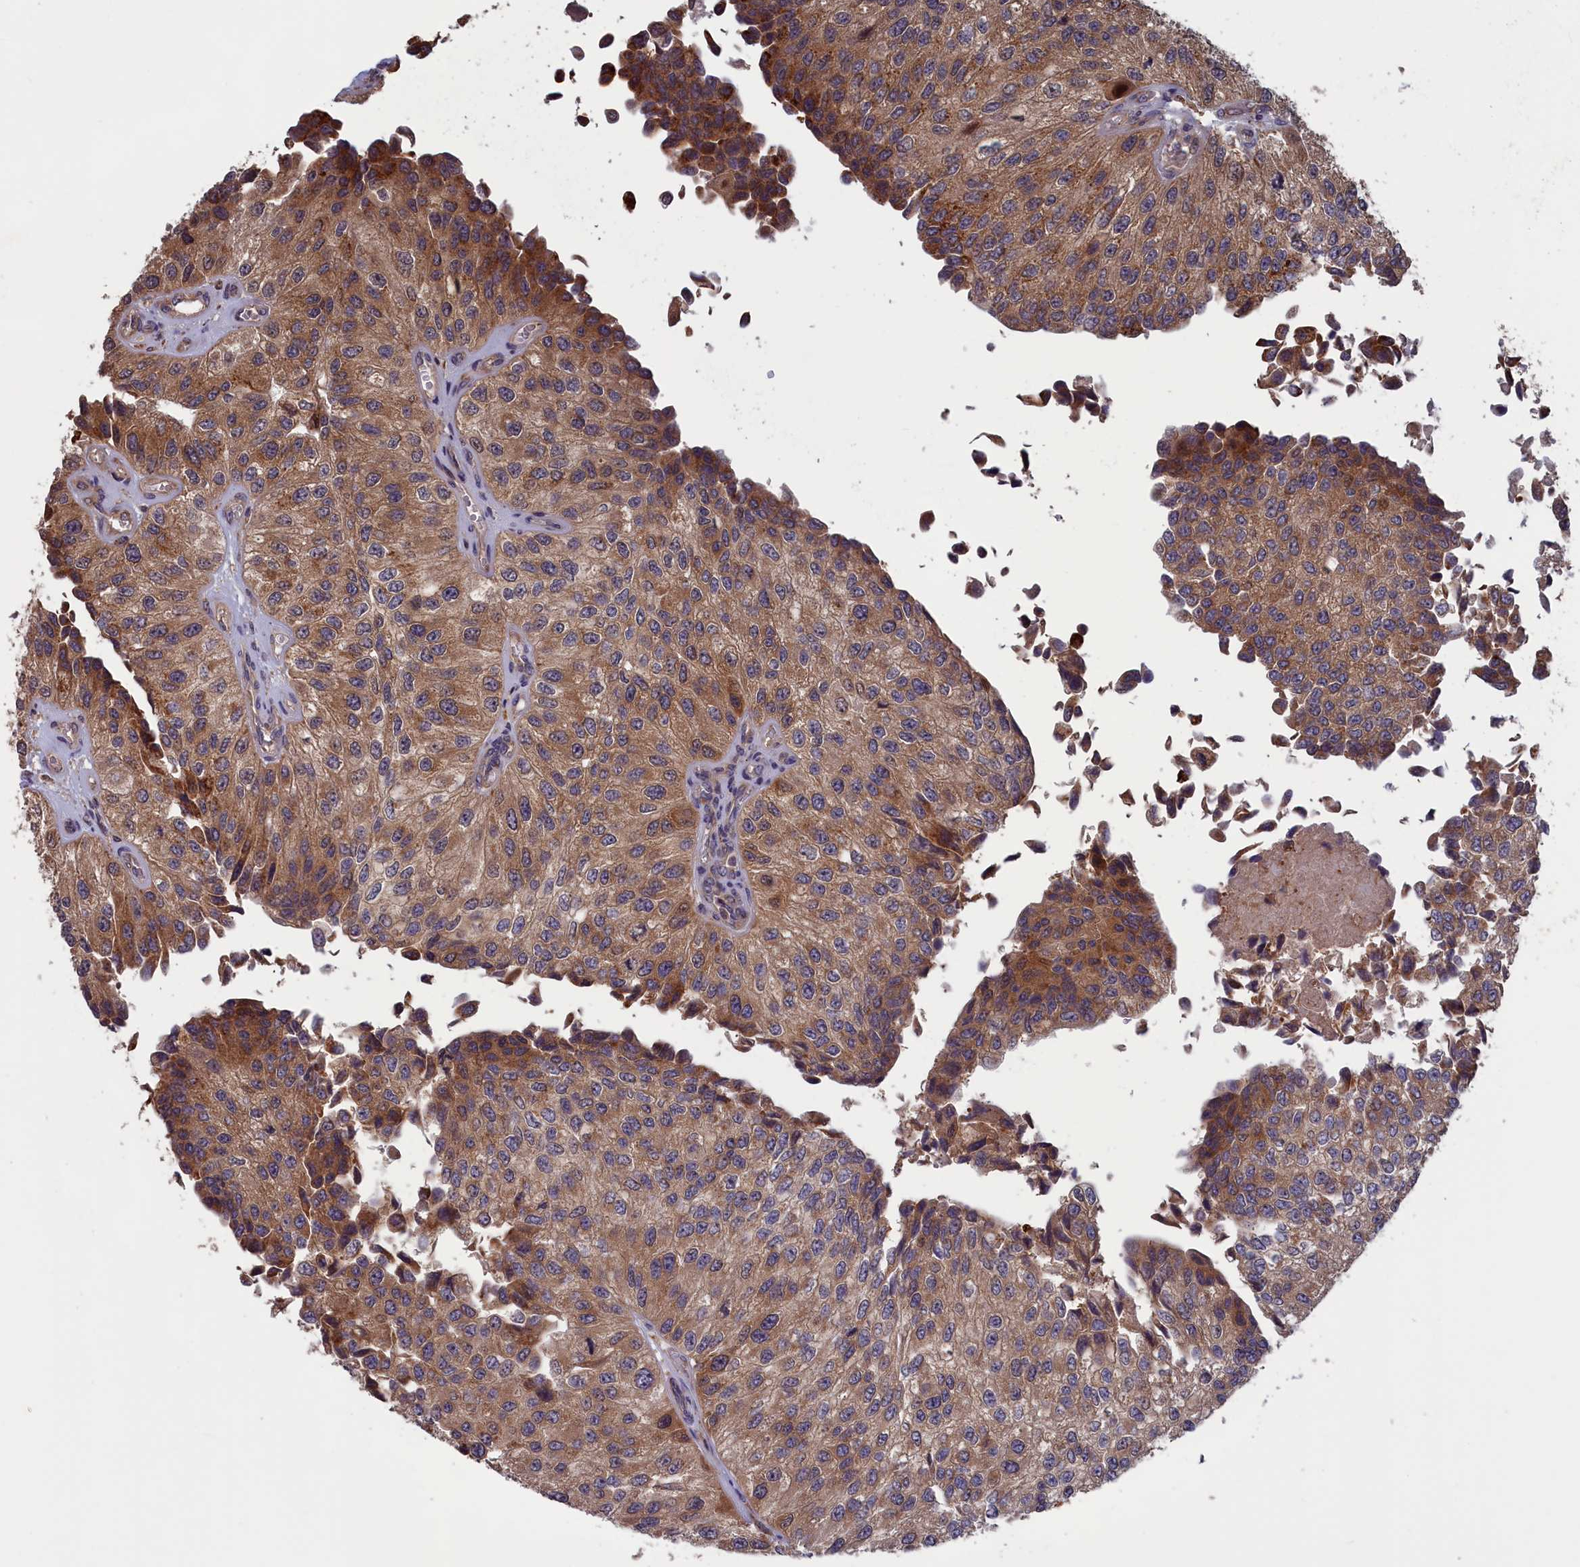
{"staining": {"intensity": "moderate", "quantity": ">75%", "location": "cytoplasmic/membranous"}, "tissue": "urothelial cancer", "cell_type": "Tumor cells", "image_type": "cancer", "snomed": [{"axis": "morphology", "description": "Urothelial carcinoma, High grade"}, {"axis": "topography", "description": "Kidney"}, {"axis": "topography", "description": "Urinary bladder"}], "caption": "Urothelial cancer stained with IHC reveals moderate cytoplasmic/membranous staining in approximately >75% of tumor cells.", "gene": "CACTIN", "patient": {"sex": "male", "age": 77}}